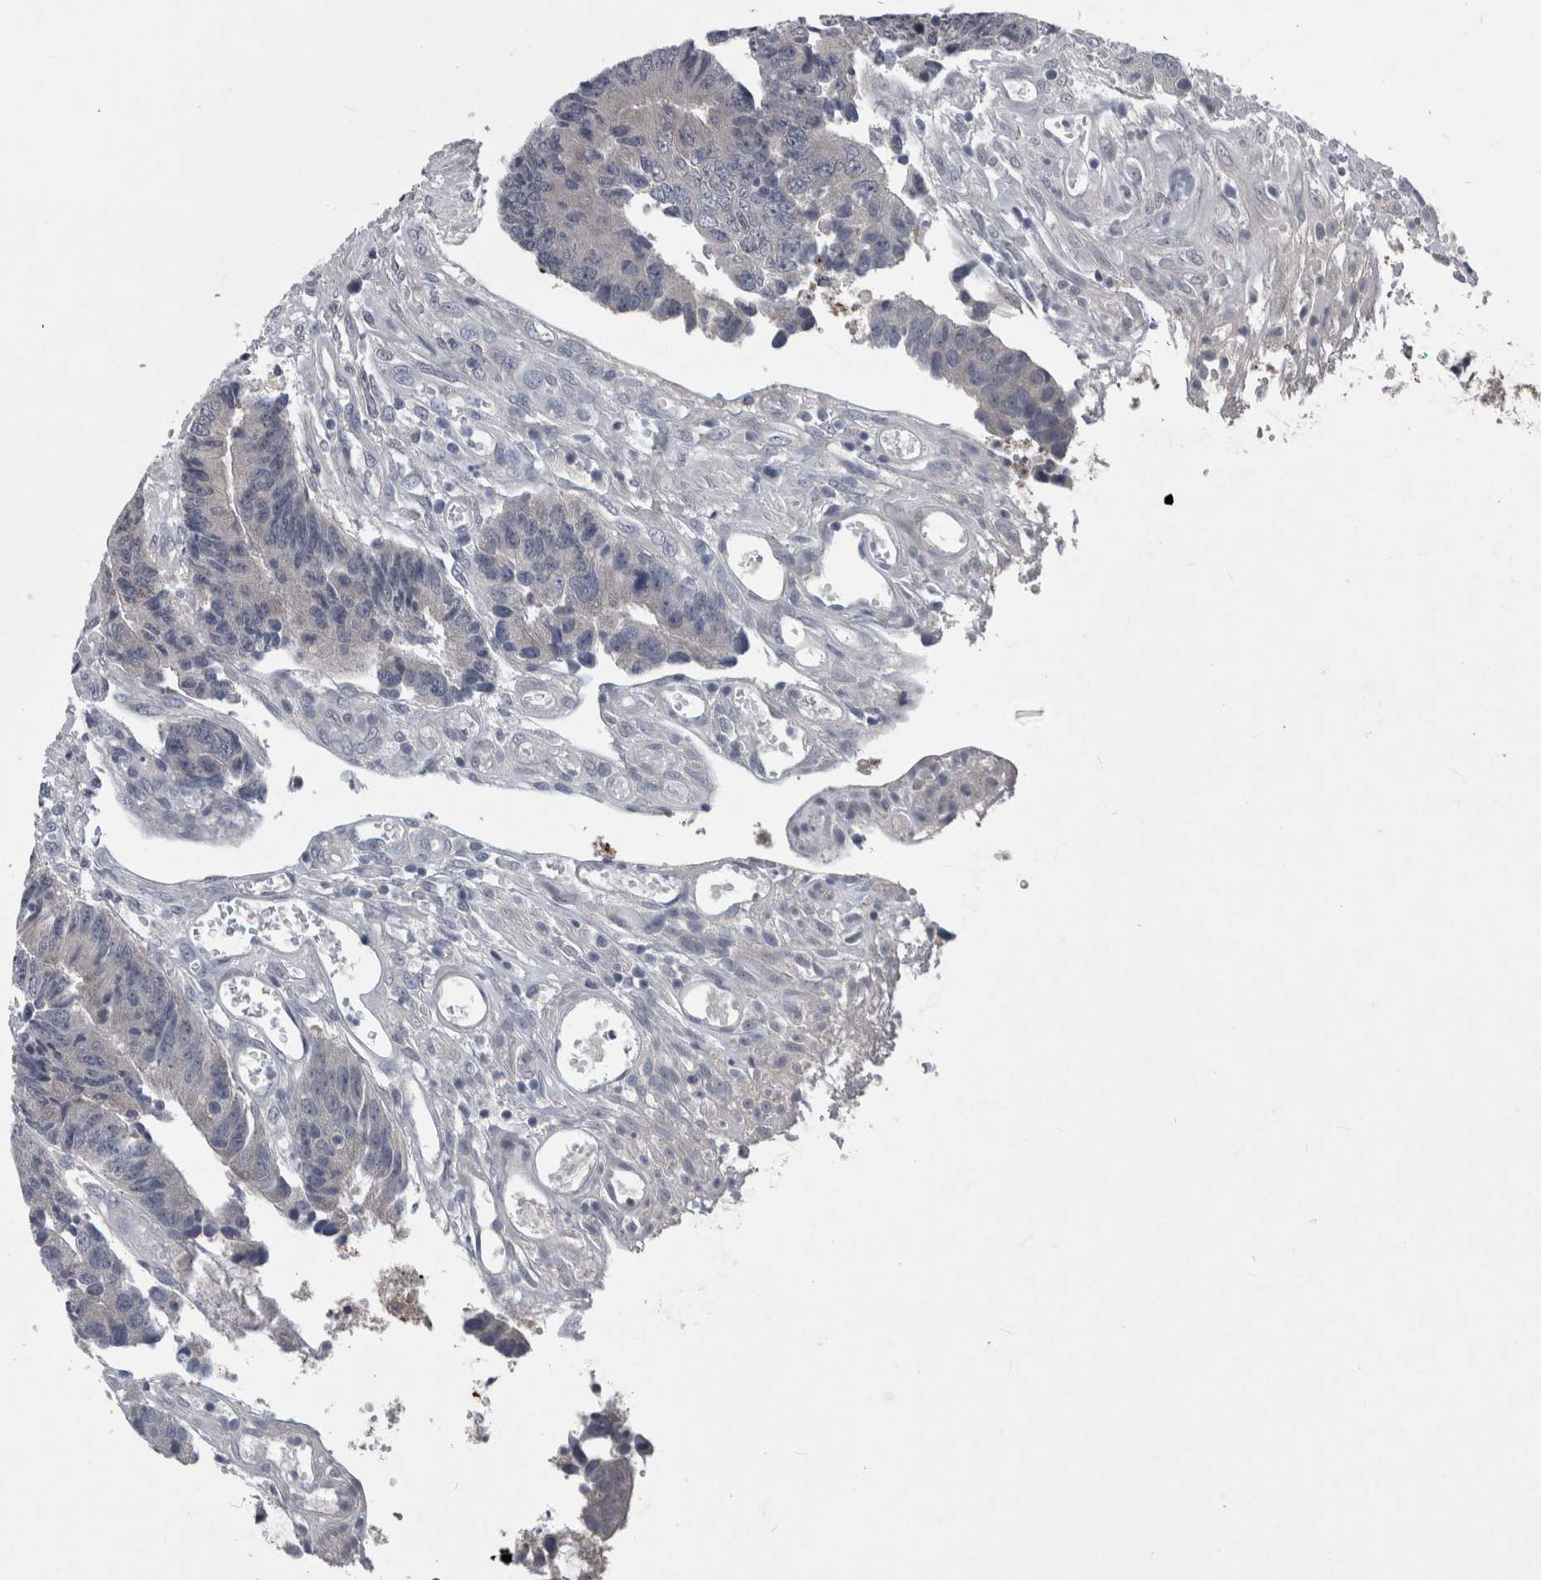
{"staining": {"intensity": "negative", "quantity": "none", "location": "none"}, "tissue": "colorectal cancer", "cell_type": "Tumor cells", "image_type": "cancer", "snomed": [{"axis": "morphology", "description": "Adenocarcinoma, NOS"}, {"axis": "topography", "description": "Rectum"}], "caption": "There is no significant expression in tumor cells of adenocarcinoma (colorectal).", "gene": "FAM83H", "patient": {"sex": "male", "age": 84}}